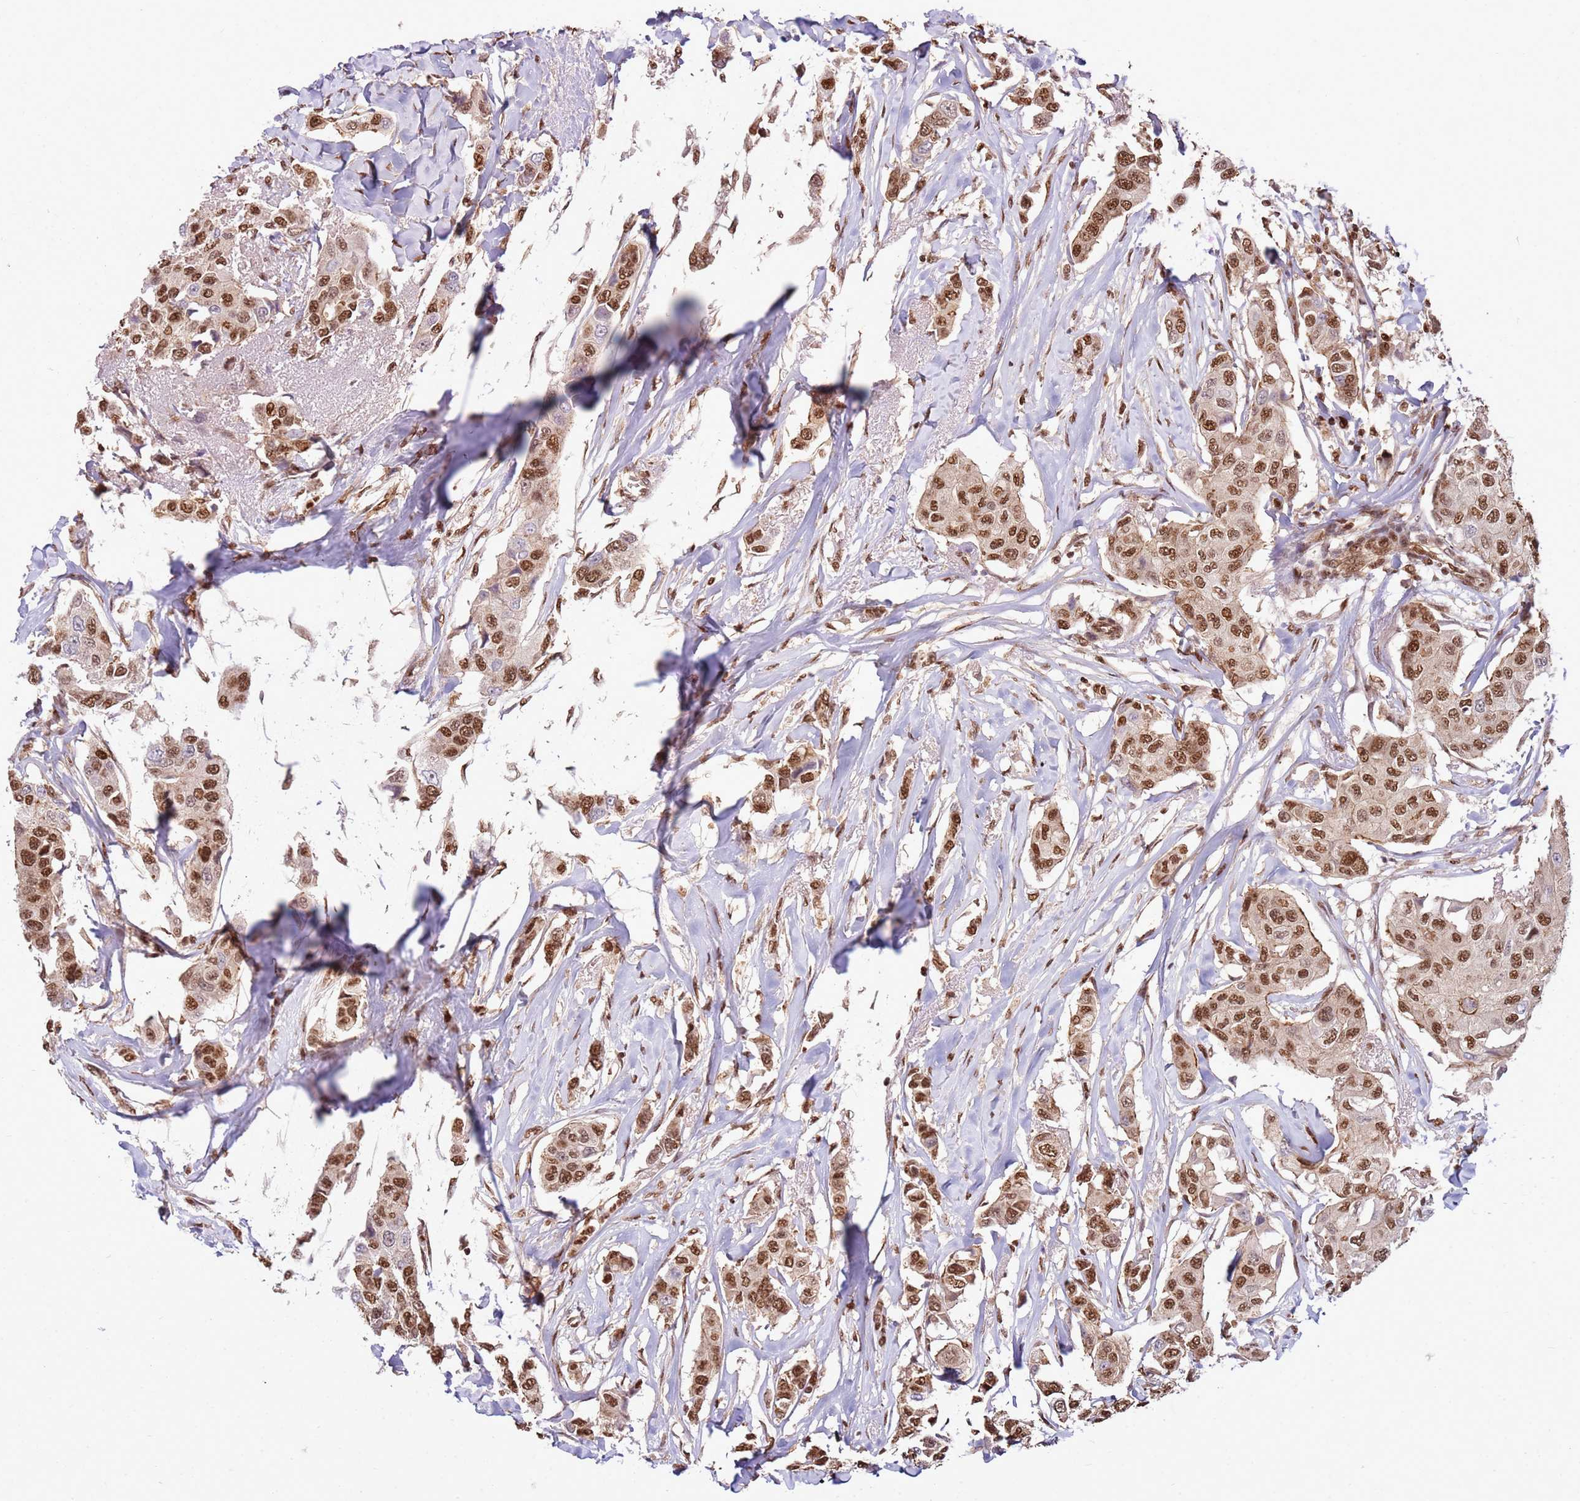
{"staining": {"intensity": "moderate", "quantity": ">75%", "location": "nuclear"}, "tissue": "breast cancer", "cell_type": "Tumor cells", "image_type": "cancer", "snomed": [{"axis": "morphology", "description": "Duct carcinoma"}, {"axis": "topography", "description": "Breast"}], "caption": "Protein expression analysis of breast cancer reveals moderate nuclear staining in approximately >75% of tumor cells. (Stains: DAB (3,3'-diaminobenzidine) in brown, nuclei in blue, Microscopy: brightfield microscopy at high magnification).", "gene": "ZBTB12", "patient": {"sex": "female", "age": 80}}